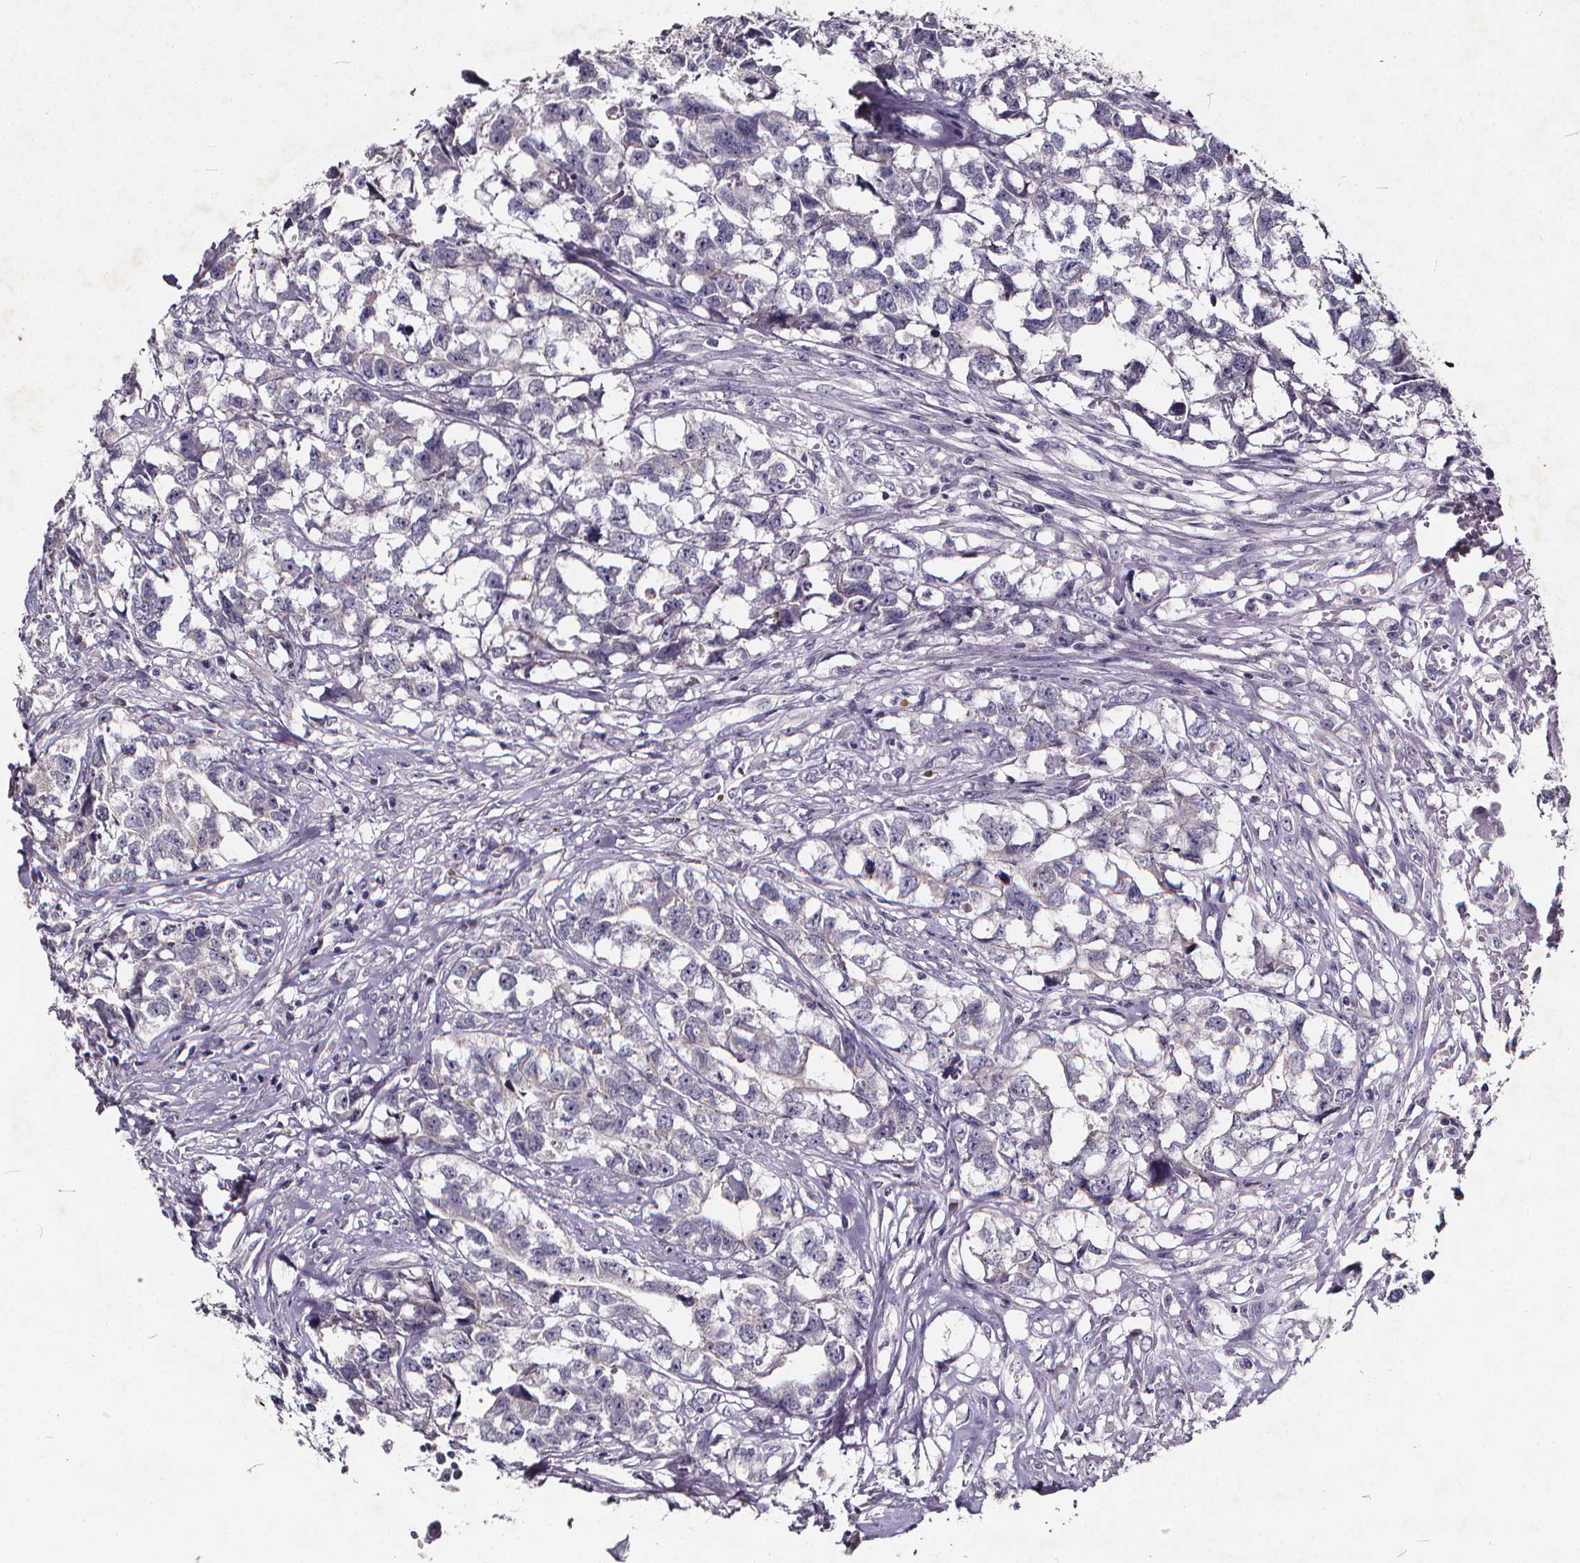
{"staining": {"intensity": "negative", "quantity": "none", "location": "none"}, "tissue": "testis cancer", "cell_type": "Tumor cells", "image_type": "cancer", "snomed": [{"axis": "morphology", "description": "Carcinoma, Embryonal, NOS"}, {"axis": "morphology", "description": "Teratoma, malignant, NOS"}, {"axis": "topography", "description": "Testis"}], "caption": "Immunohistochemical staining of human testis cancer (embryonal carcinoma) displays no significant staining in tumor cells. The staining is performed using DAB brown chromogen with nuclei counter-stained in using hematoxylin.", "gene": "TSPAN14", "patient": {"sex": "male", "age": 44}}